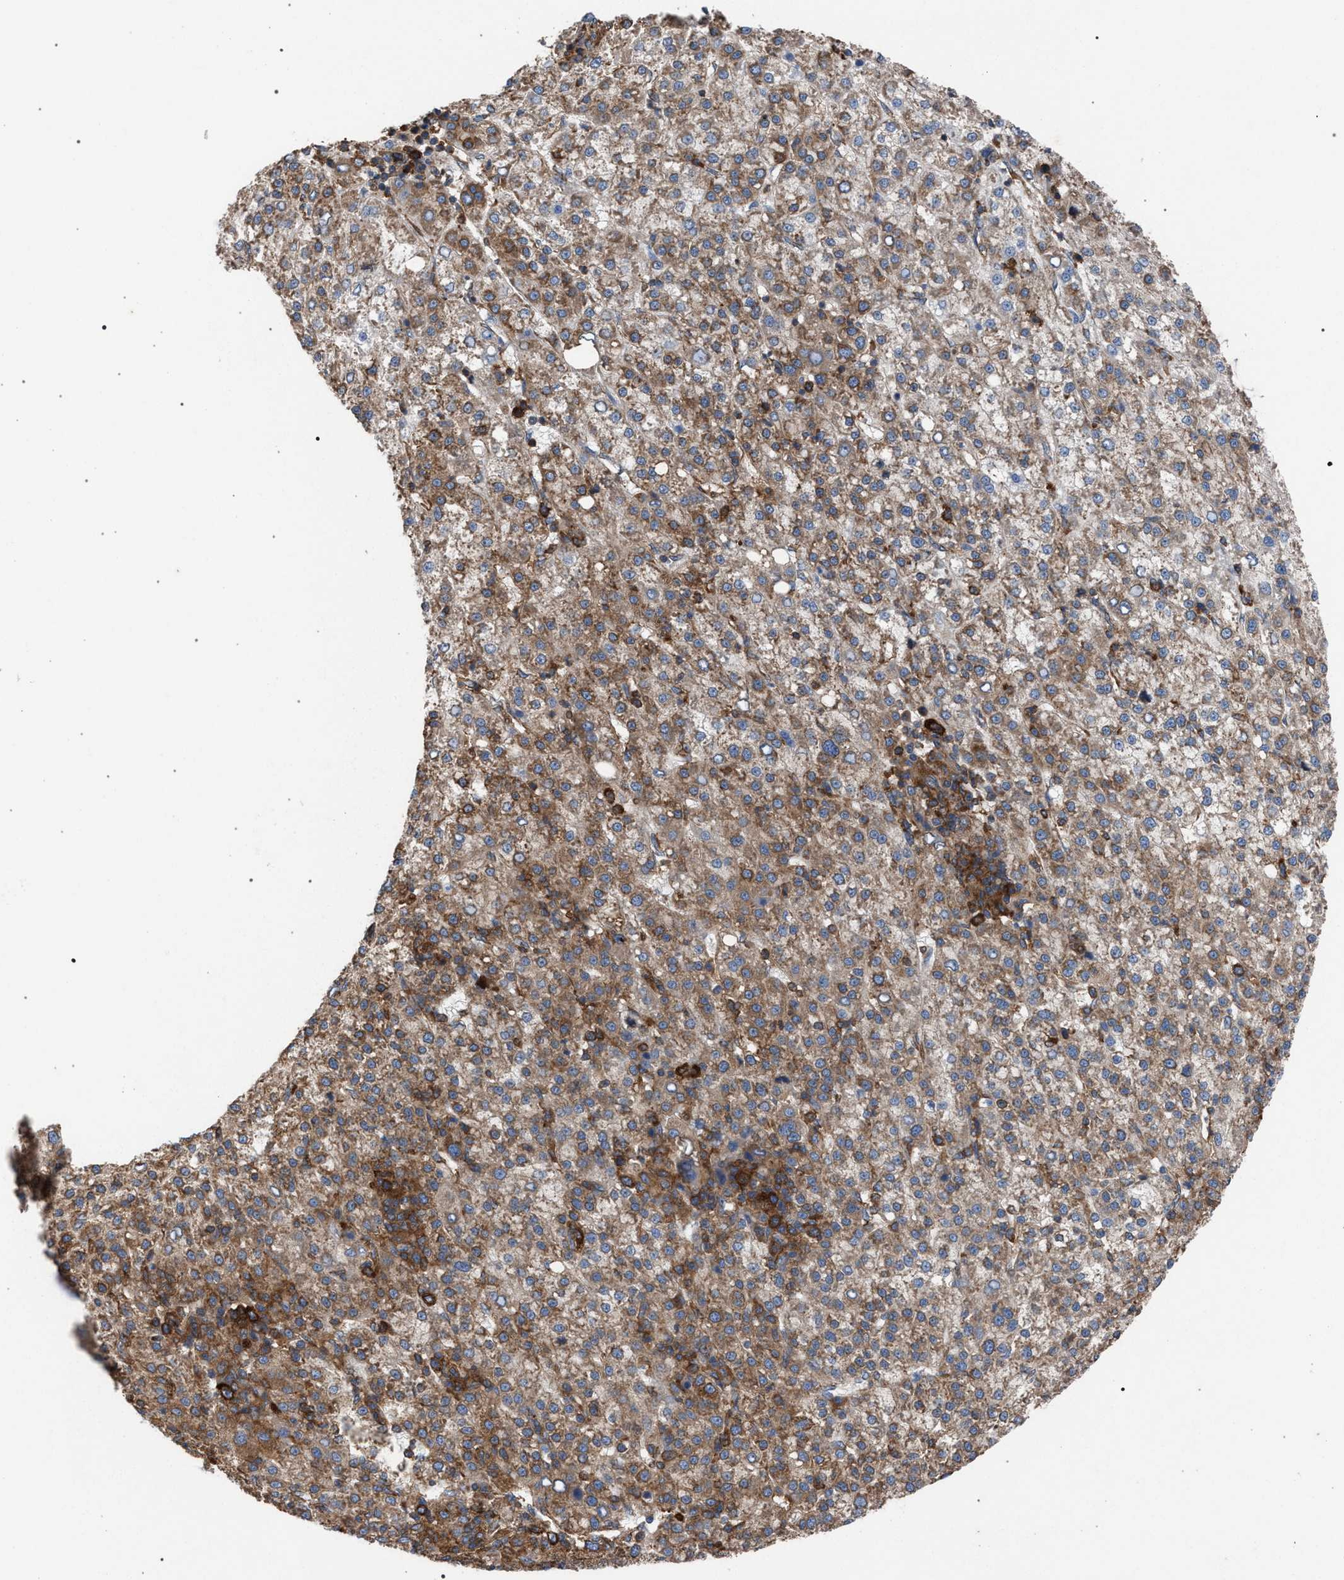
{"staining": {"intensity": "moderate", "quantity": ">75%", "location": "cytoplasmic/membranous"}, "tissue": "liver cancer", "cell_type": "Tumor cells", "image_type": "cancer", "snomed": [{"axis": "morphology", "description": "Carcinoma, Hepatocellular, NOS"}, {"axis": "topography", "description": "Liver"}], "caption": "High-power microscopy captured an immunohistochemistry micrograph of liver hepatocellular carcinoma, revealing moderate cytoplasmic/membranous staining in approximately >75% of tumor cells. (brown staining indicates protein expression, while blue staining denotes nuclei).", "gene": "CDR2L", "patient": {"sex": "female", "age": 58}}